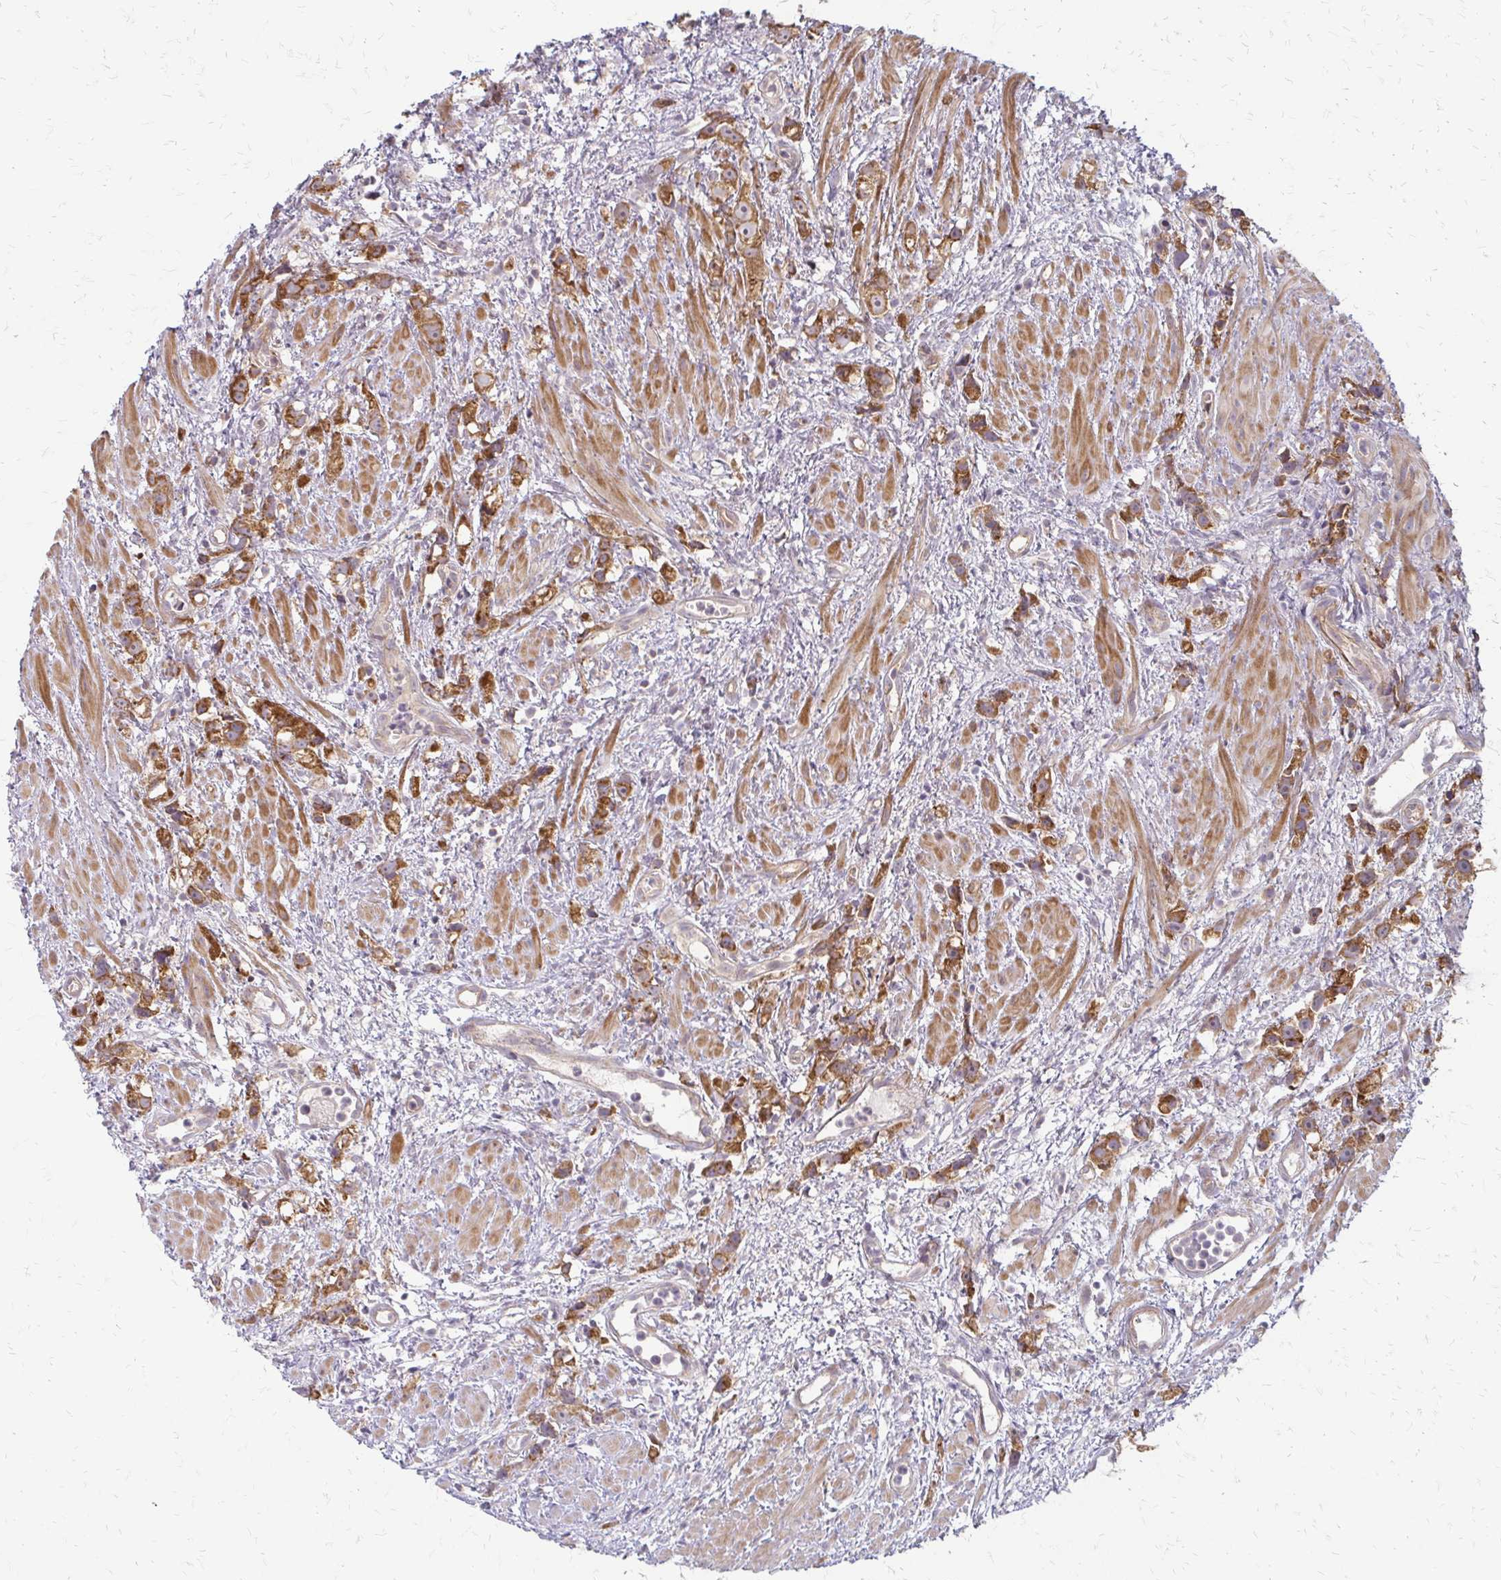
{"staining": {"intensity": "strong", "quantity": ">75%", "location": "cytoplasmic/membranous"}, "tissue": "prostate cancer", "cell_type": "Tumor cells", "image_type": "cancer", "snomed": [{"axis": "morphology", "description": "Adenocarcinoma, High grade"}, {"axis": "topography", "description": "Prostate"}], "caption": "Strong cytoplasmic/membranous staining is present in about >75% of tumor cells in prostate cancer. (brown staining indicates protein expression, while blue staining denotes nuclei).", "gene": "ZNF383", "patient": {"sex": "male", "age": 75}}